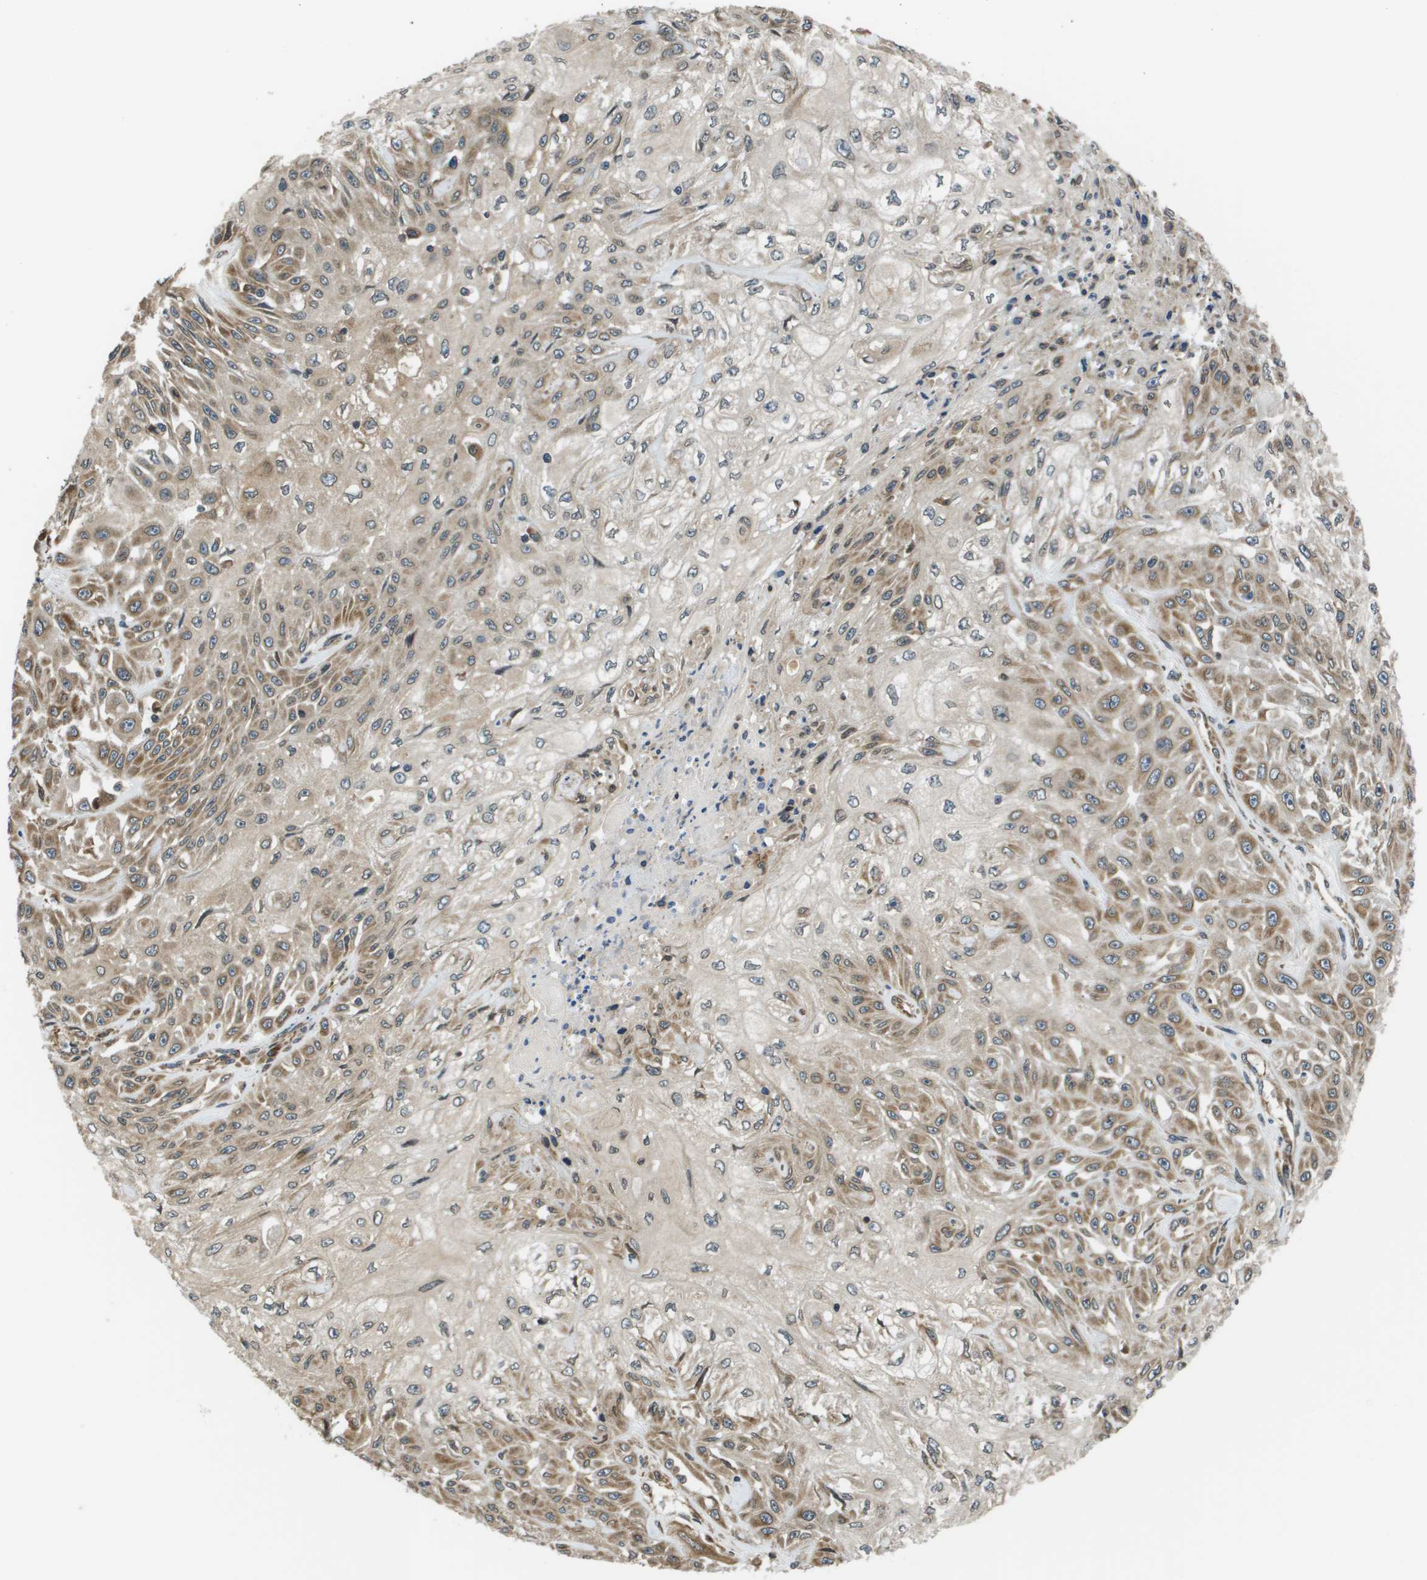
{"staining": {"intensity": "moderate", "quantity": "25%-75%", "location": "cytoplasmic/membranous"}, "tissue": "skin cancer", "cell_type": "Tumor cells", "image_type": "cancer", "snomed": [{"axis": "morphology", "description": "Squamous cell carcinoma, NOS"}, {"axis": "morphology", "description": "Squamous cell carcinoma, metastatic, NOS"}, {"axis": "topography", "description": "Skin"}, {"axis": "topography", "description": "Lymph node"}], "caption": "Moderate cytoplasmic/membranous expression is seen in approximately 25%-75% of tumor cells in squamous cell carcinoma (skin).", "gene": "SEC62", "patient": {"sex": "male", "age": 75}}